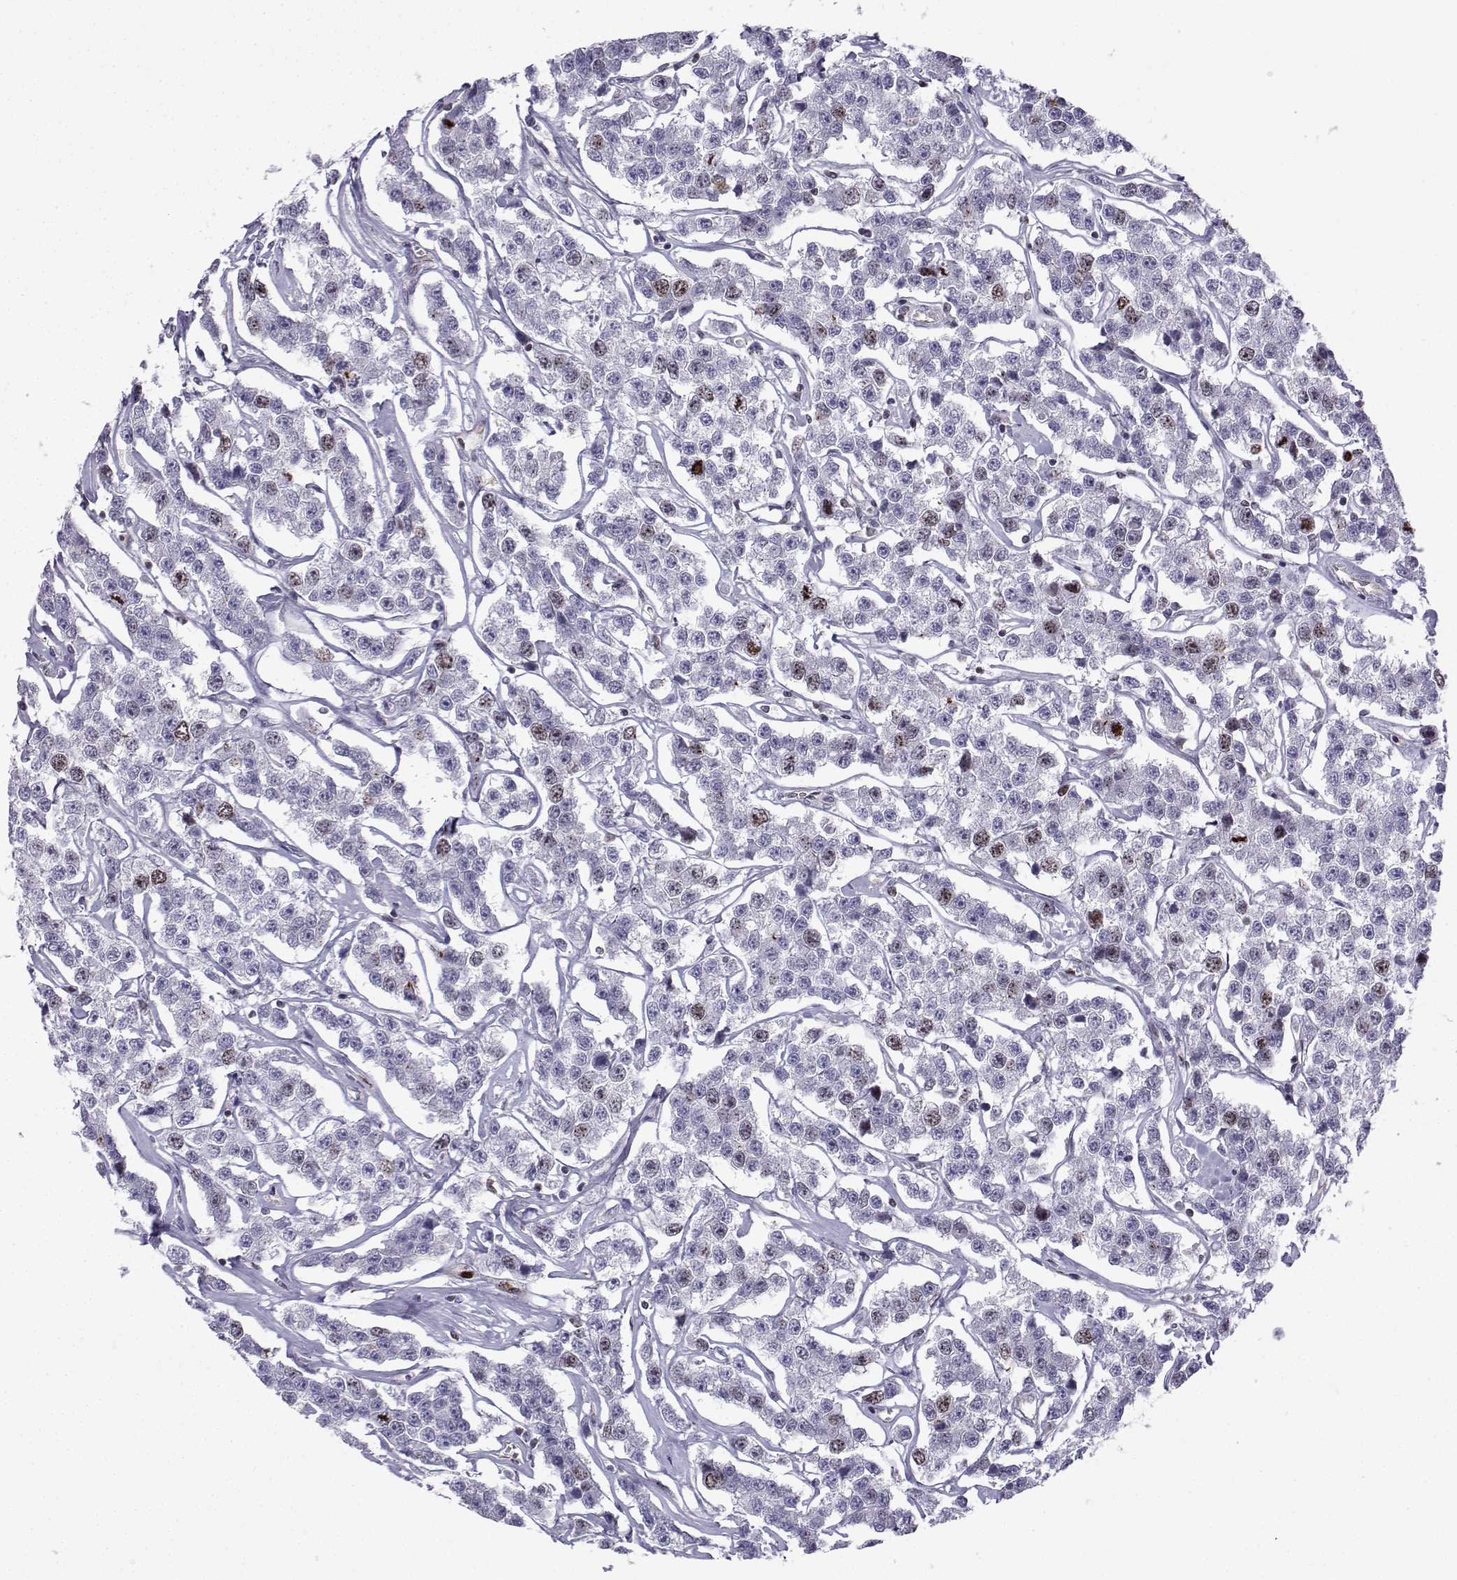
{"staining": {"intensity": "moderate", "quantity": "<25%", "location": "nuclear"}, "tissue": "testis cancer", "cell_type": "Tumor cells", "image_type": "cancer", "snomed": [{"axis": "morphology", "description": "Seminoma, NOS"}, {"axis": "topography", "description": "Testis"}], "caption": "Seminoma (testis) tissue reveals moderate nuclear positivity in approximately <25% of tumor cells (DAB = brown stain, brightfield microscopy at high magnification).", "gene": "INCENP", "patient": {"sex": "male", "age": 59}}